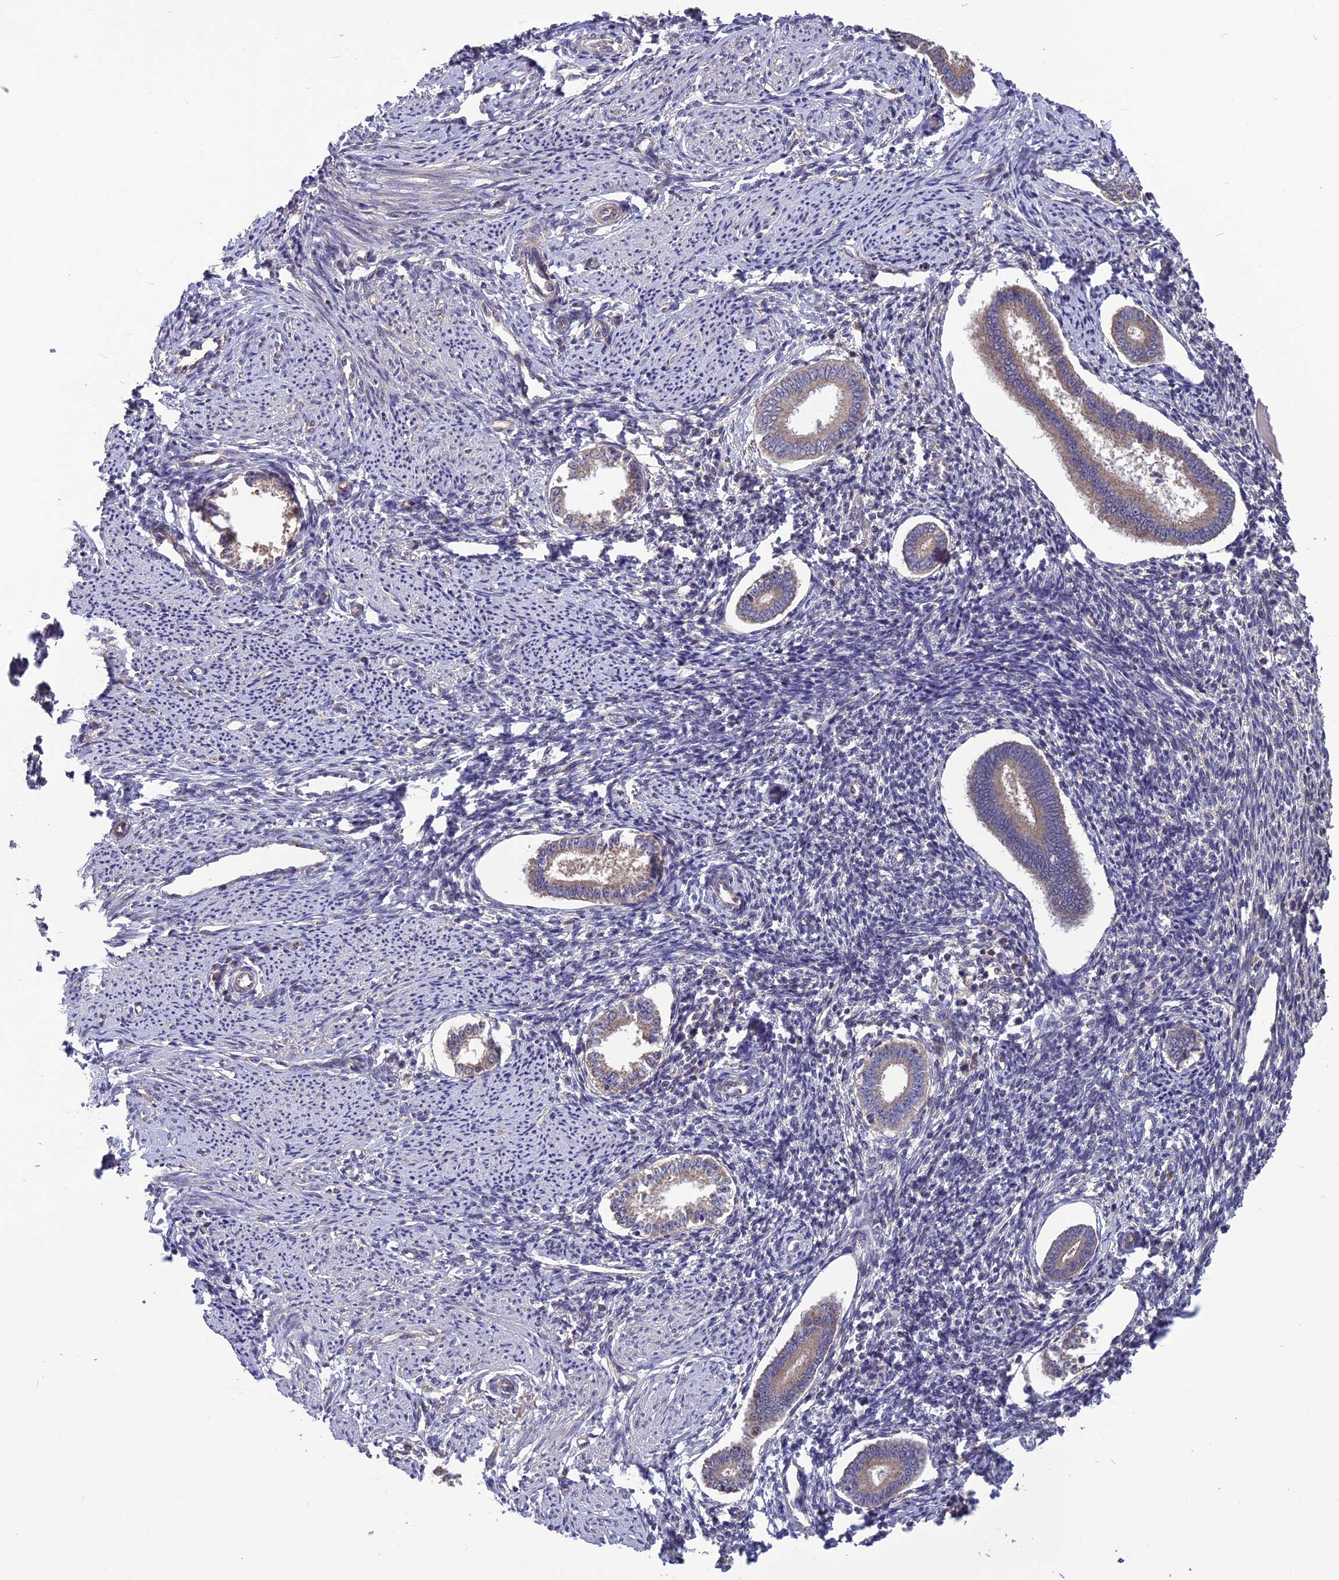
{"staining": {"intensity": "weak", "quantity": "25%-75%", "location": "cytoplasmic/membranous"}, "tissue": "endometrium", "cell_type": "Cells in endometrial stroma", "image_type": "normal", "snomed": [{"axis": "morphology", "description": "Normal tissue, NOS"}, {"axis": "topography", "description": "Endometrium"}], "caption": "Protein expression by immunohistochemistry (IHC) shows weak cytoplasmic/membranous expression in about 25%-75% of cells in endometrial stroma in normal endometrium.", "gene": "PSMF1", "patient": {"sex": "female", "age": 56}}